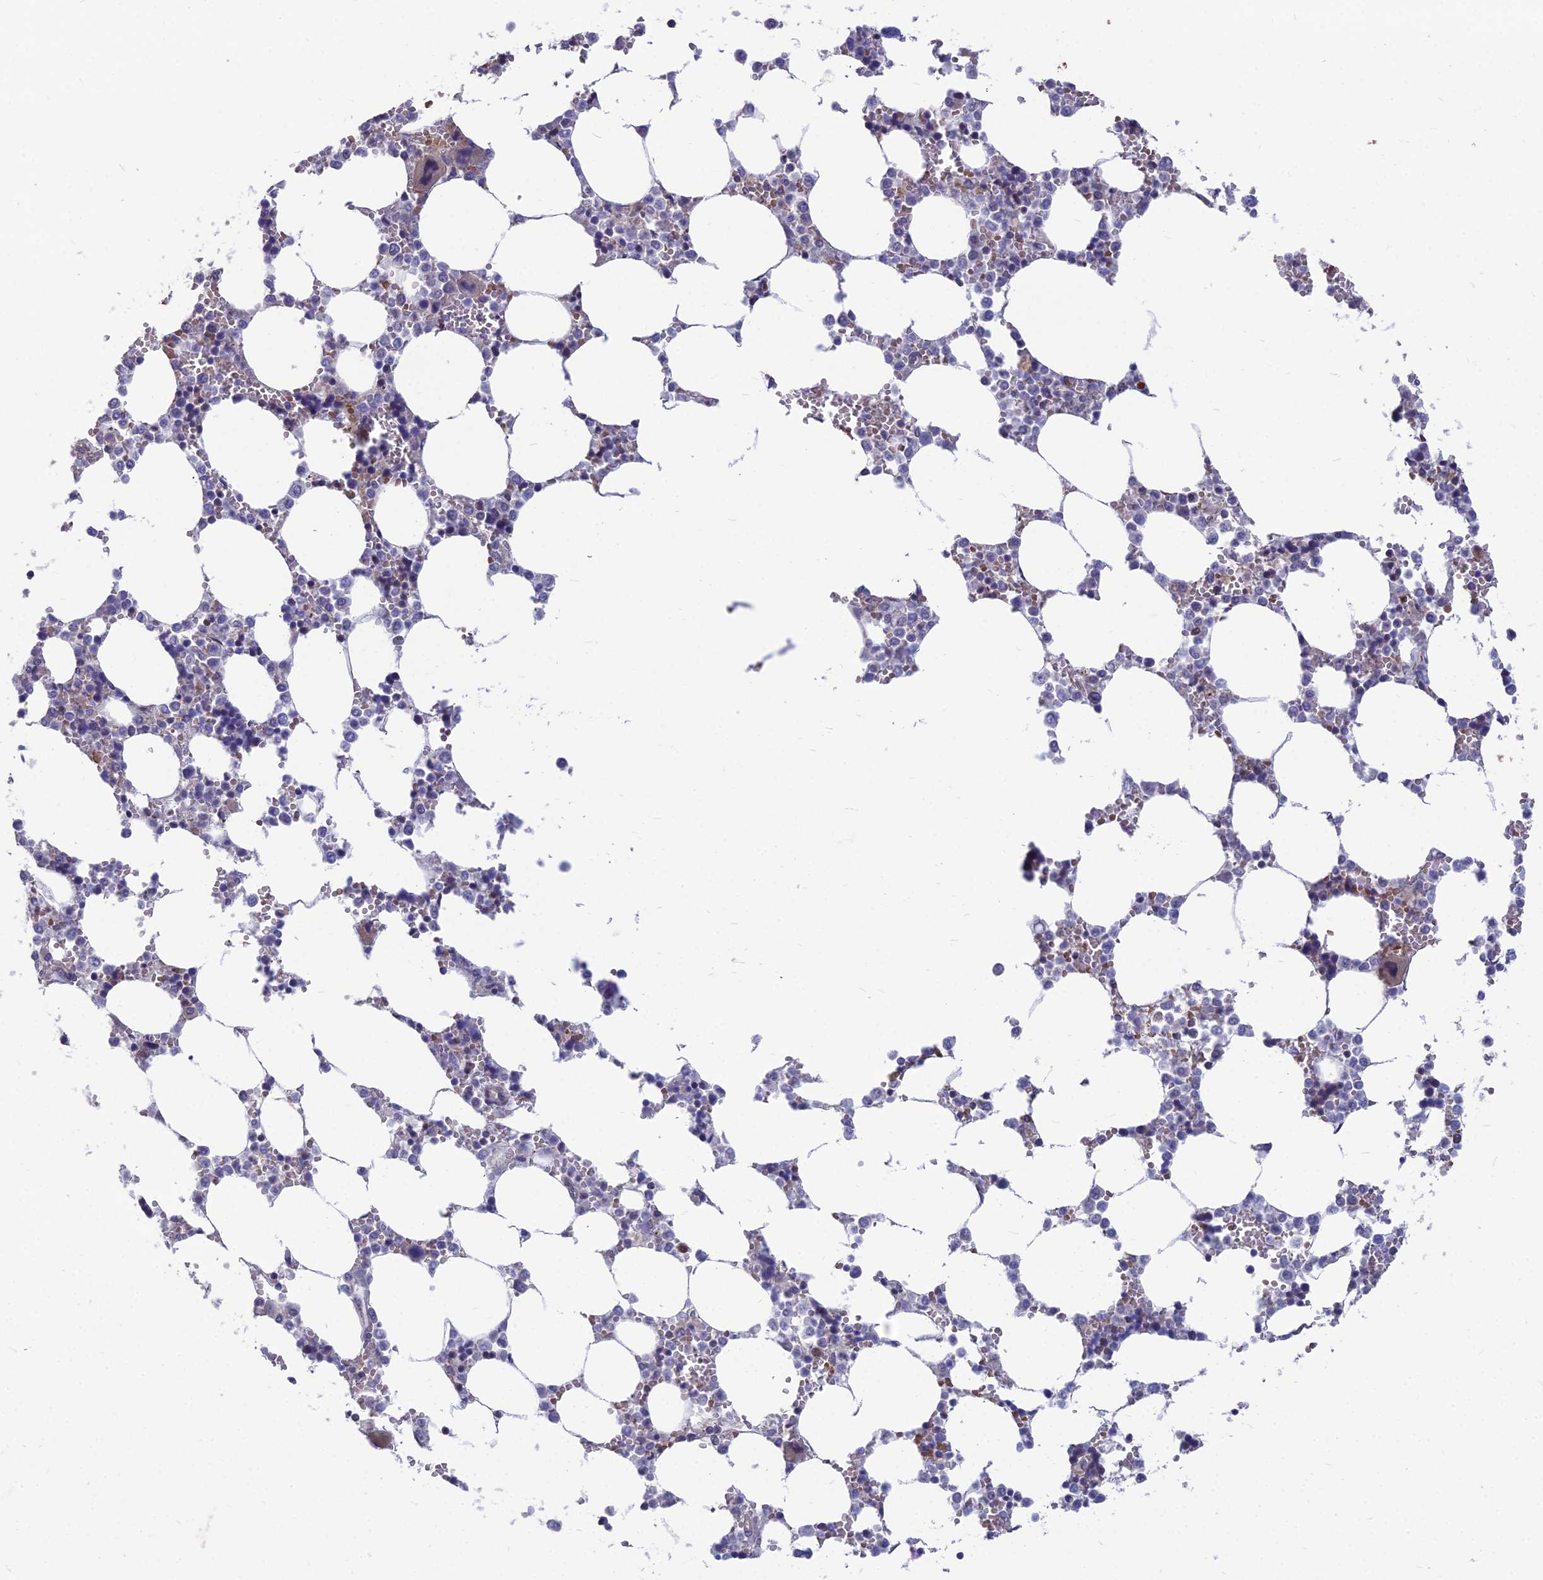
{"staining": {"intensity": "negative", "quantity": "none", "location": "none"}, "tissue": "bone marrow", "cell_type": "Hematopoietic cells", "image_type": "normal", "snomed": [{"axis": "morphology", "description": "Normal tissue, NOS"}, {"axis": "topography", "description": "Bone marrow"}], "caption": "An IHC photomicrograph of unremarkable bone marrow is shown. There is no staining in hematopoietic cells of bone marrow. (DAB (3,3'-diaminobenzidine) IHC, high magnification).", "gene": "OPA3", "patient": {"sex": "male", "age": 64}}